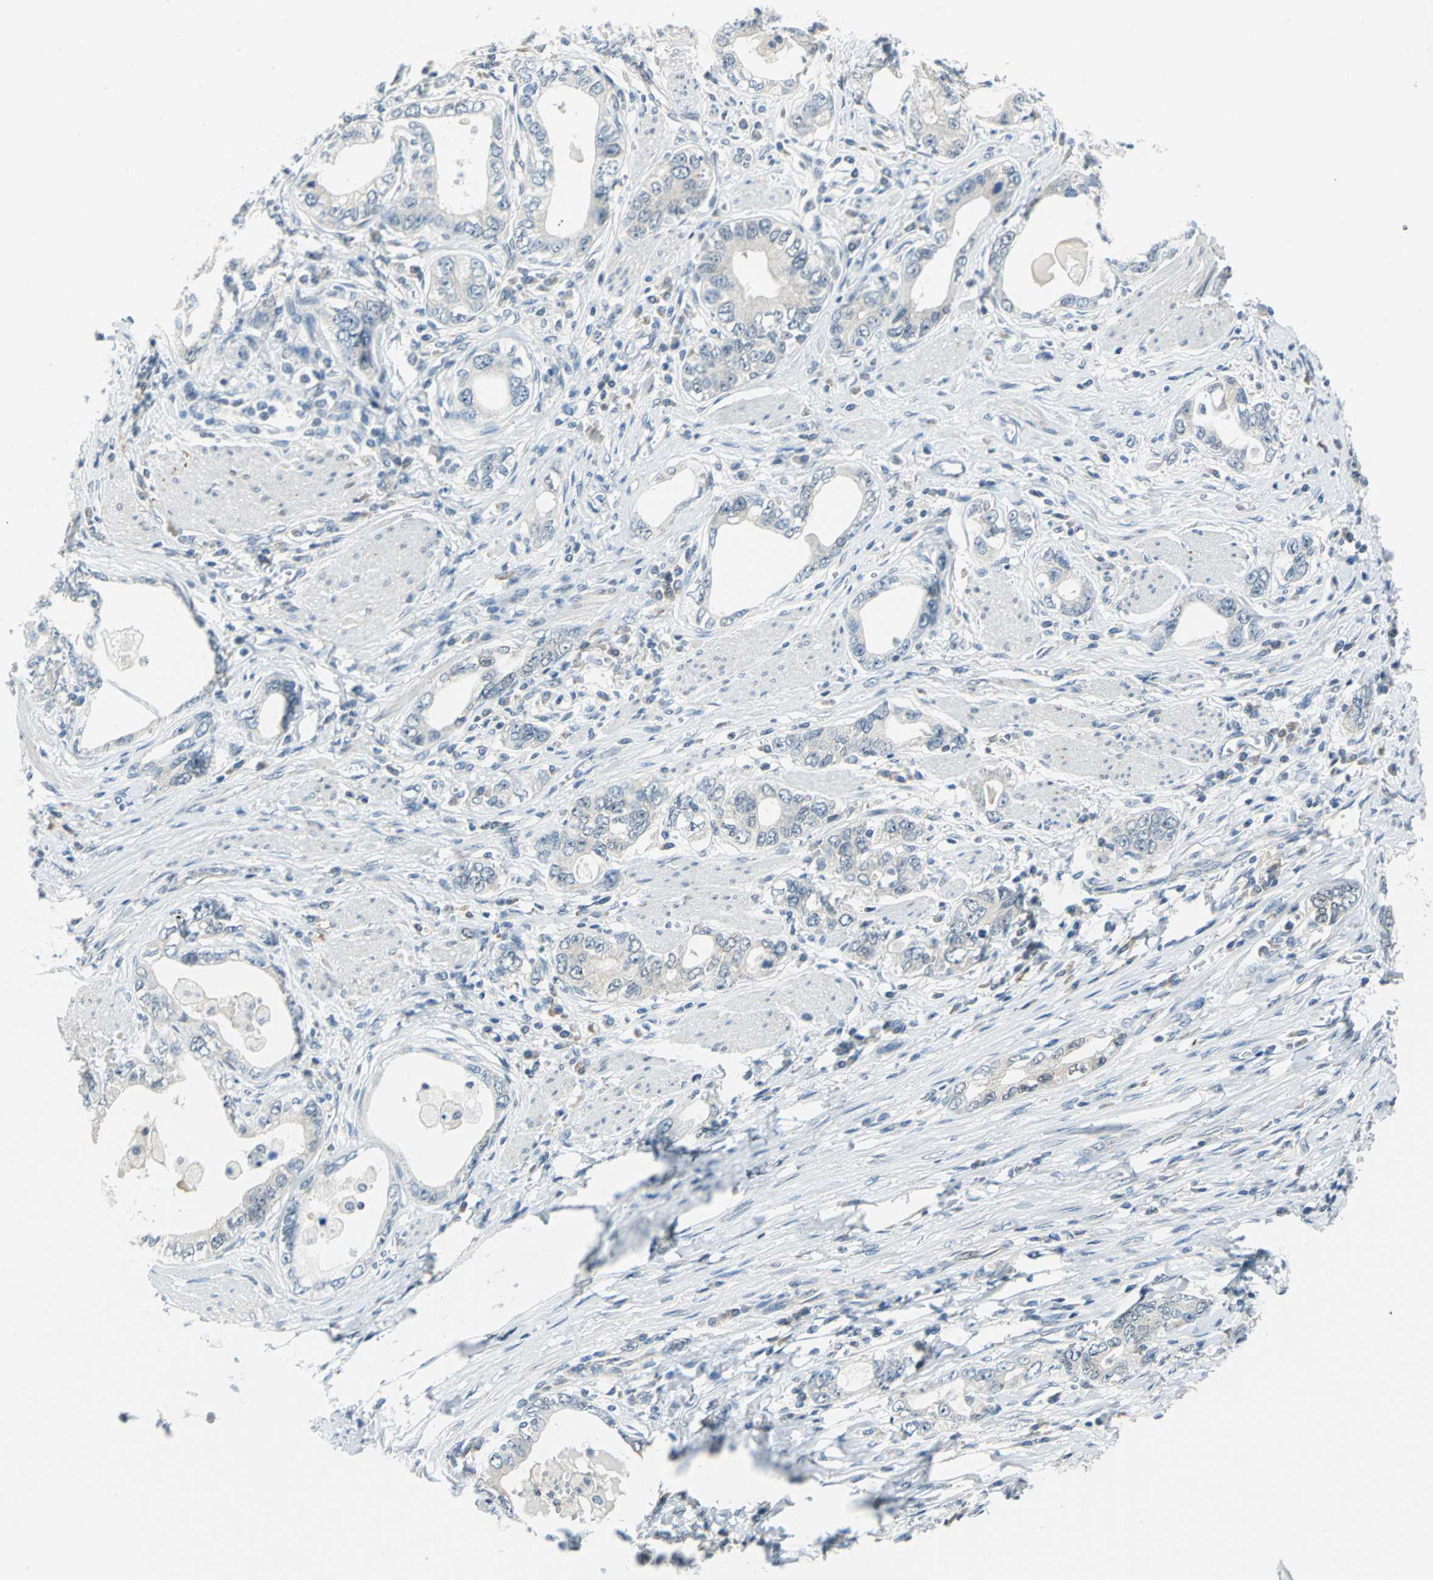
{"staining": {"intensity": "negative", "quantity": "none", "location": "none"}, "tissue": "stomach cancer", "cell_type": "Tumor cells", "image_type": "cancer", "snomed": [{"axis": "morphology", "description": "Adenocarcinoma, NOS"}, {"axis": "topography", "description": "Stomach, lower"}], "caption": "Immunohistochemistry (IHC) image of neoplastic tissue: human adenocarcinoma (stomach) stained with DAB displays no significant protein expression in tumor cells.", "gene": "PIN1", "patient": {"sex": "female", "age": 93}}